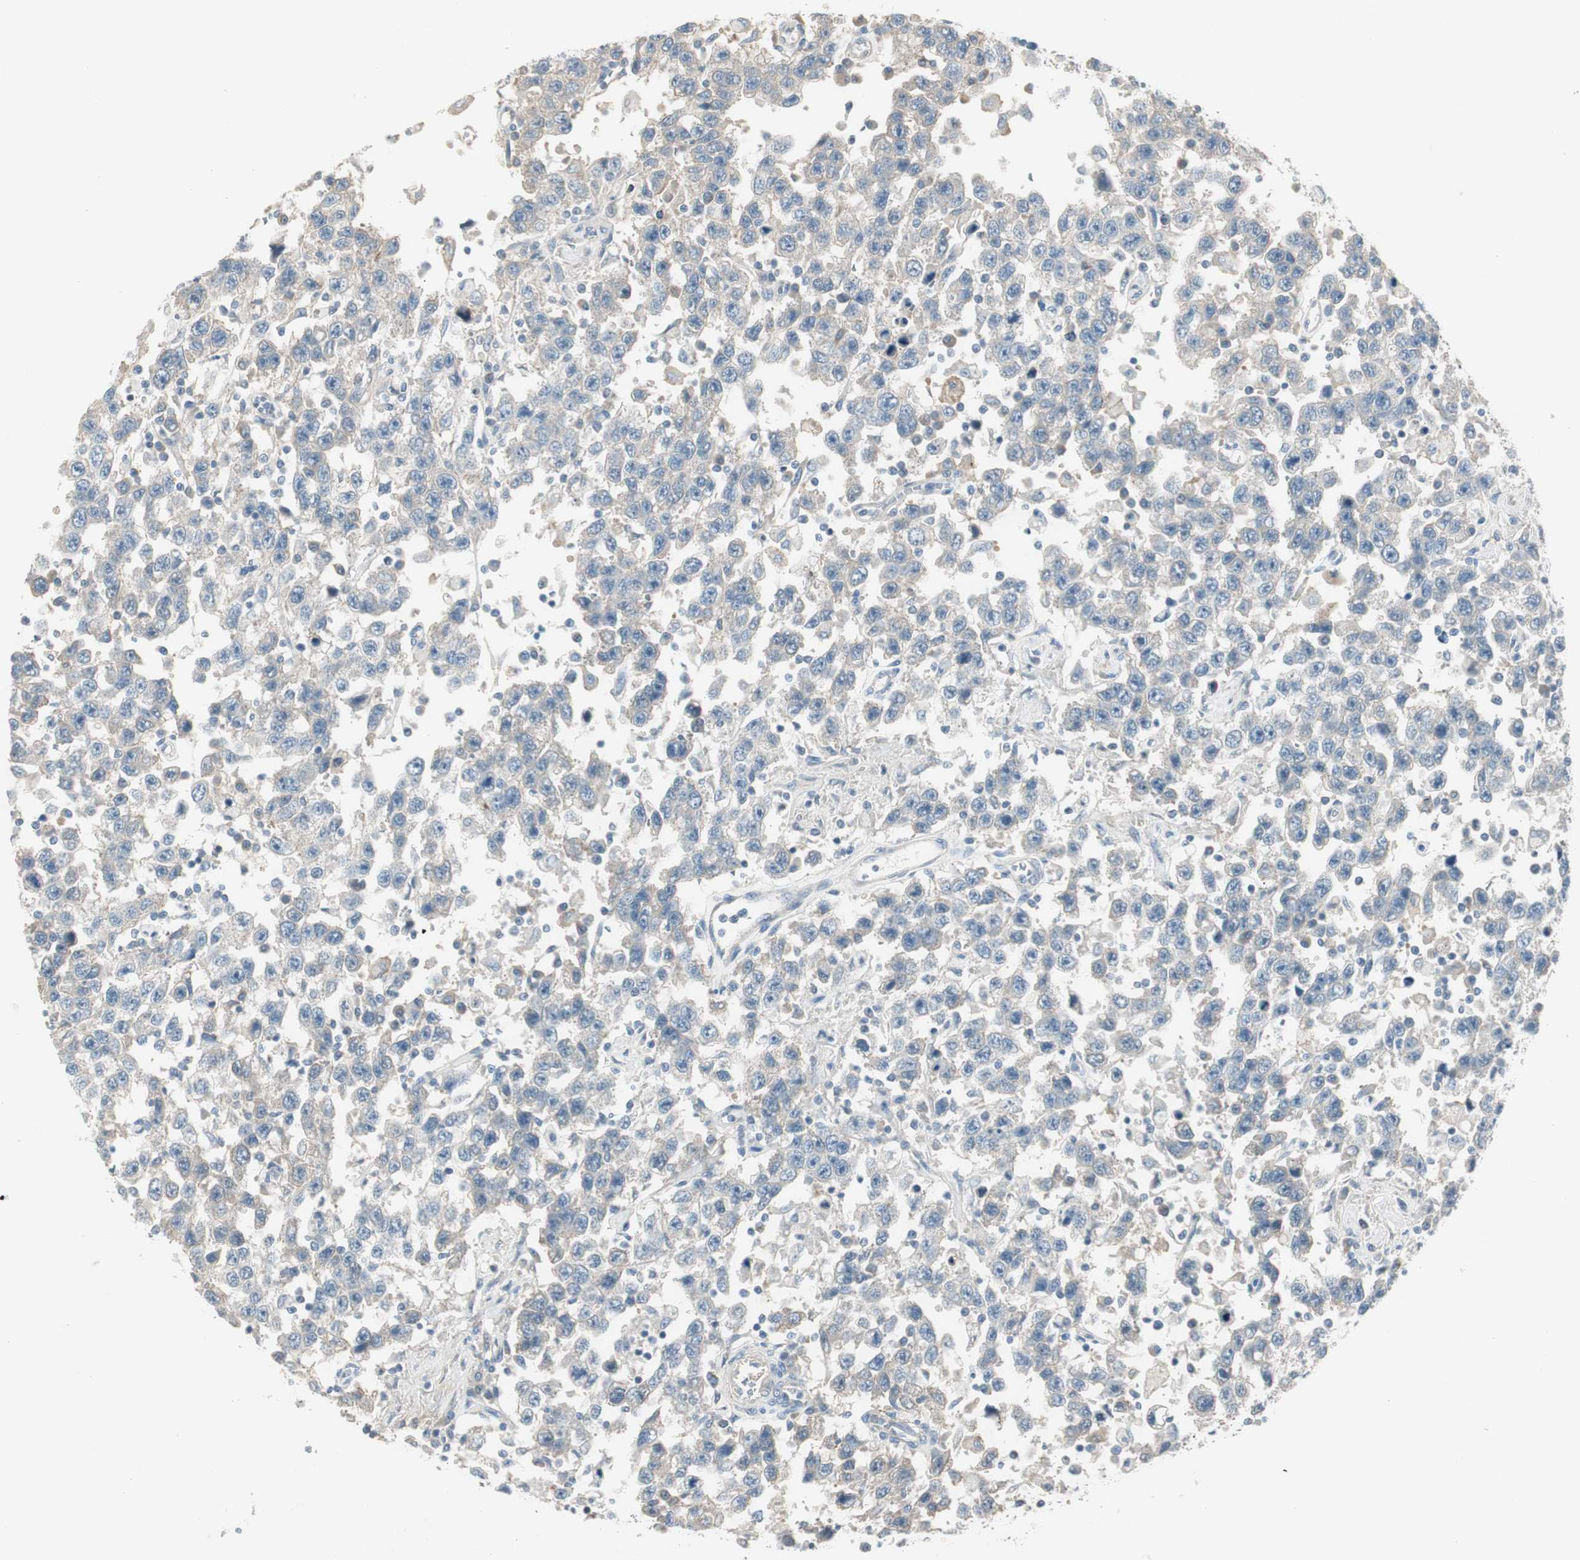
{"staining": {"intensity": "negative", "quantity": "none", "location": "none"}, "tissue": "testis cancer", "cell_type": "Tumor cells", "image_type": "cancer", "snomed": [{"axis": "morphology", "description": "Seminoma, NOS"}, {"axis": "topography", "description": "Testis"}], "caption": "The IHC histopathology image has no significant staining in tumor cells of seminoma (testis) tissue.", "gene": "EVA1A", "patient": {"sex": "male", "age": 41}}